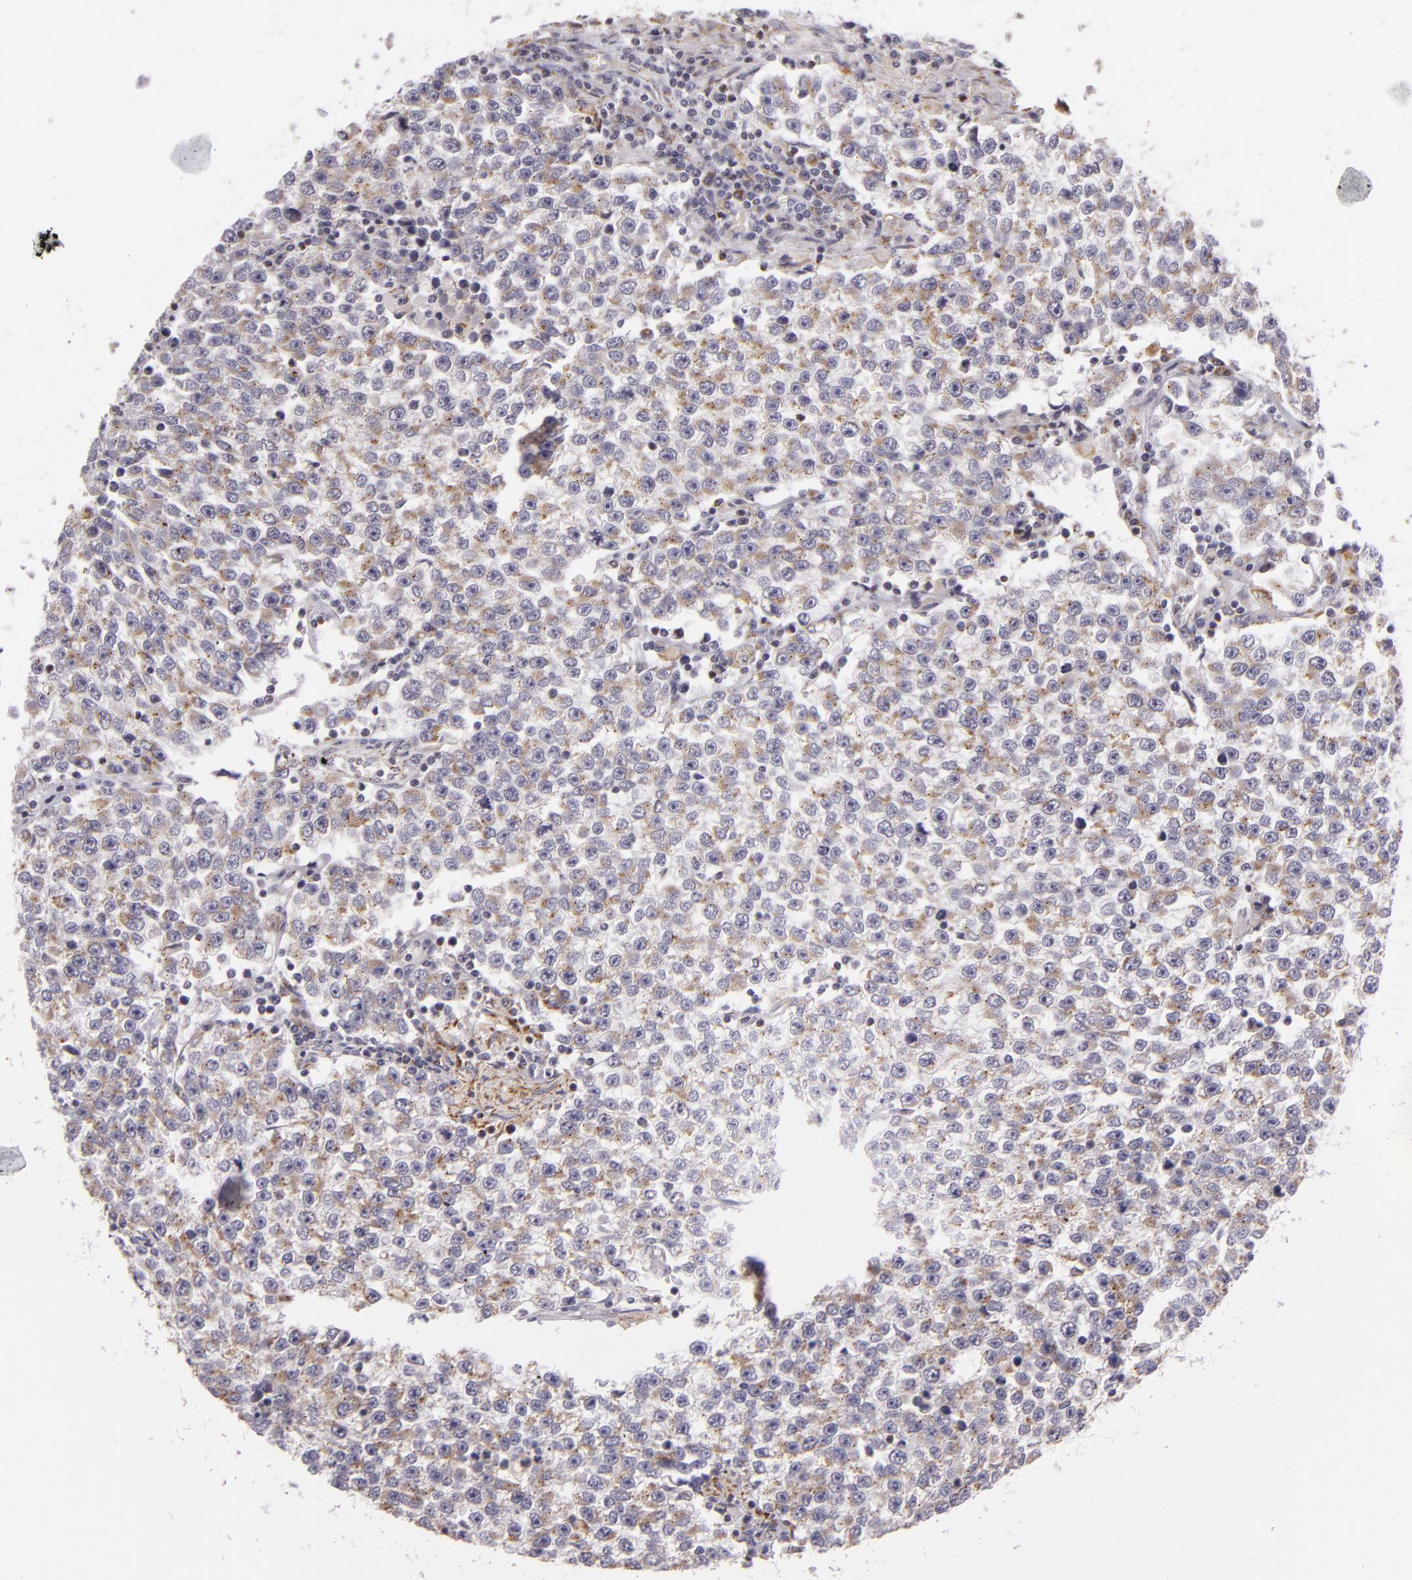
{"staining": {"intensity": "weak", "quantity": ">75%", "location": "cytoplasmic/membranous"}, "tissue": "testis cancer", "cell_type": "Tumor cells", "image_type": "cancer", "snomed": [{"axis": "morphology", "description": "Seminoma, NOS"}, {"axis": "topography", "description": "Testis"}], "caption": "Protein staining by immunohistochemistry (IHC) displays weak cytoplasmic/membranous staining in approximately >75% of tumor cells in testis seminoma.", "gene": "CILK1", "patient": {"sex": "male", "age": 36}}